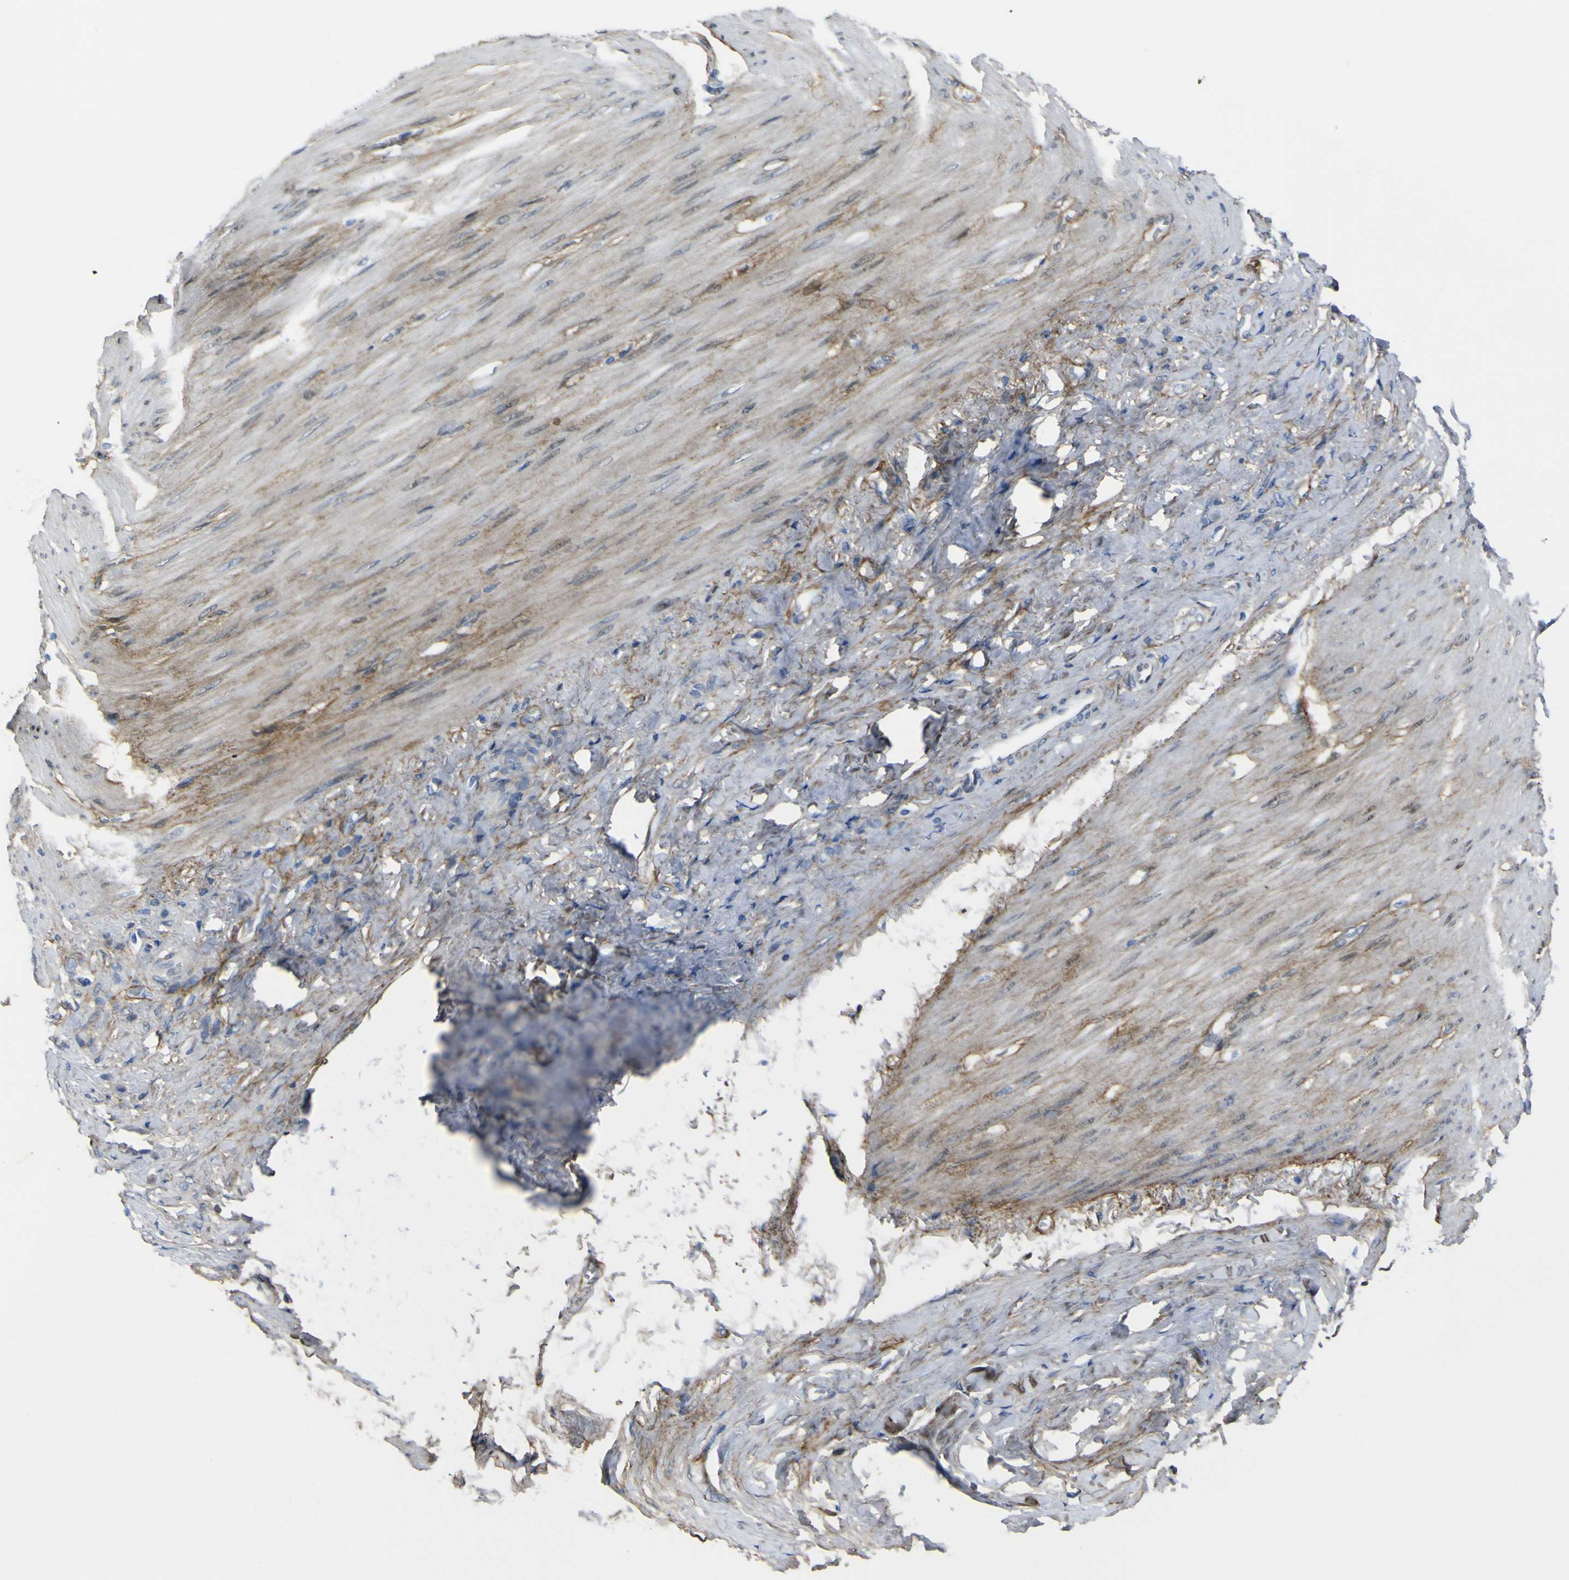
{"staining": {"intensity": "moderate", "quantity": "25%-75%", "location": "cytoplasmic/membranous"}, "tissue": "stomach cancer", "cell_type": "Tumor cells", "image_type": "cancer", "snomed": [{"axis": "morphology", "description": "Adenocarcinoma, NOS"}, {"axis": "topography", "description": "Stomach"}], "caption": "Protein staining by immunohistochemistry (IHC) demonstrates moderate cytoplasmic/membranous positivity in approximately 25%-75% of tumor cells in stomach cancer (adenocarcinoma).", "gene": "LRRN1", "patient": {"sex": "male", "age": 82}}